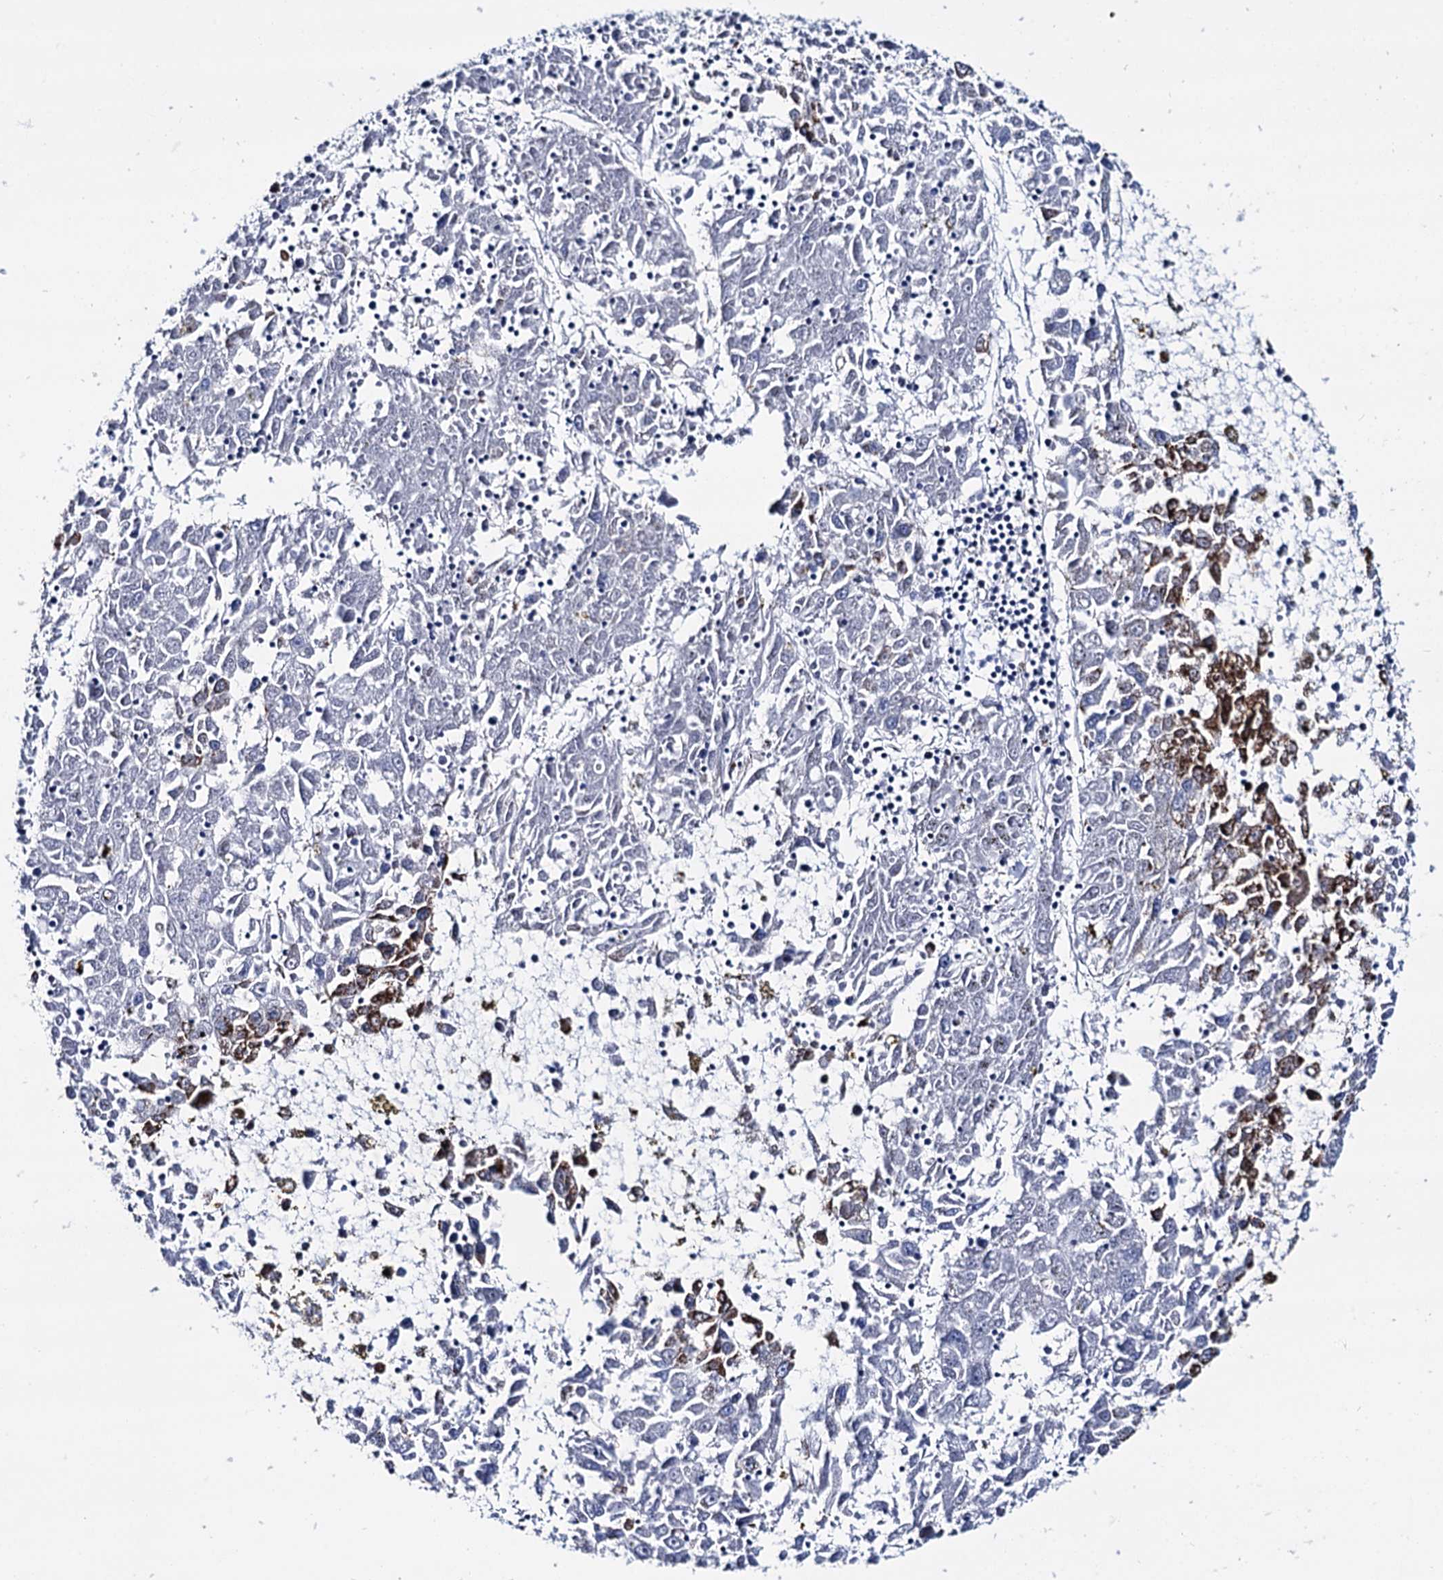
{"staining": {"intensity": "moderate", "quantity": "25%-75%", "location": "cytoplasmic/membranous"}, "tissue": "liver cancer", "cell_type": "Tumor cells", "image_type": "cancer", "snomed": [{"axis": "morphology", "description": "Carcinoma, Hepatocellular, NOS"}, {"axis": "topography", "description": "Liver"}], "caption": "Brown immunohistochemical staining in hepatocellular carcinoma (liver) exhibits moderate cytoplasmic/membranous staining in approximately 25%-75% of tumor cells.", "gene": "UBASH3B", "patient": {"sex": "male", "age": 49}}